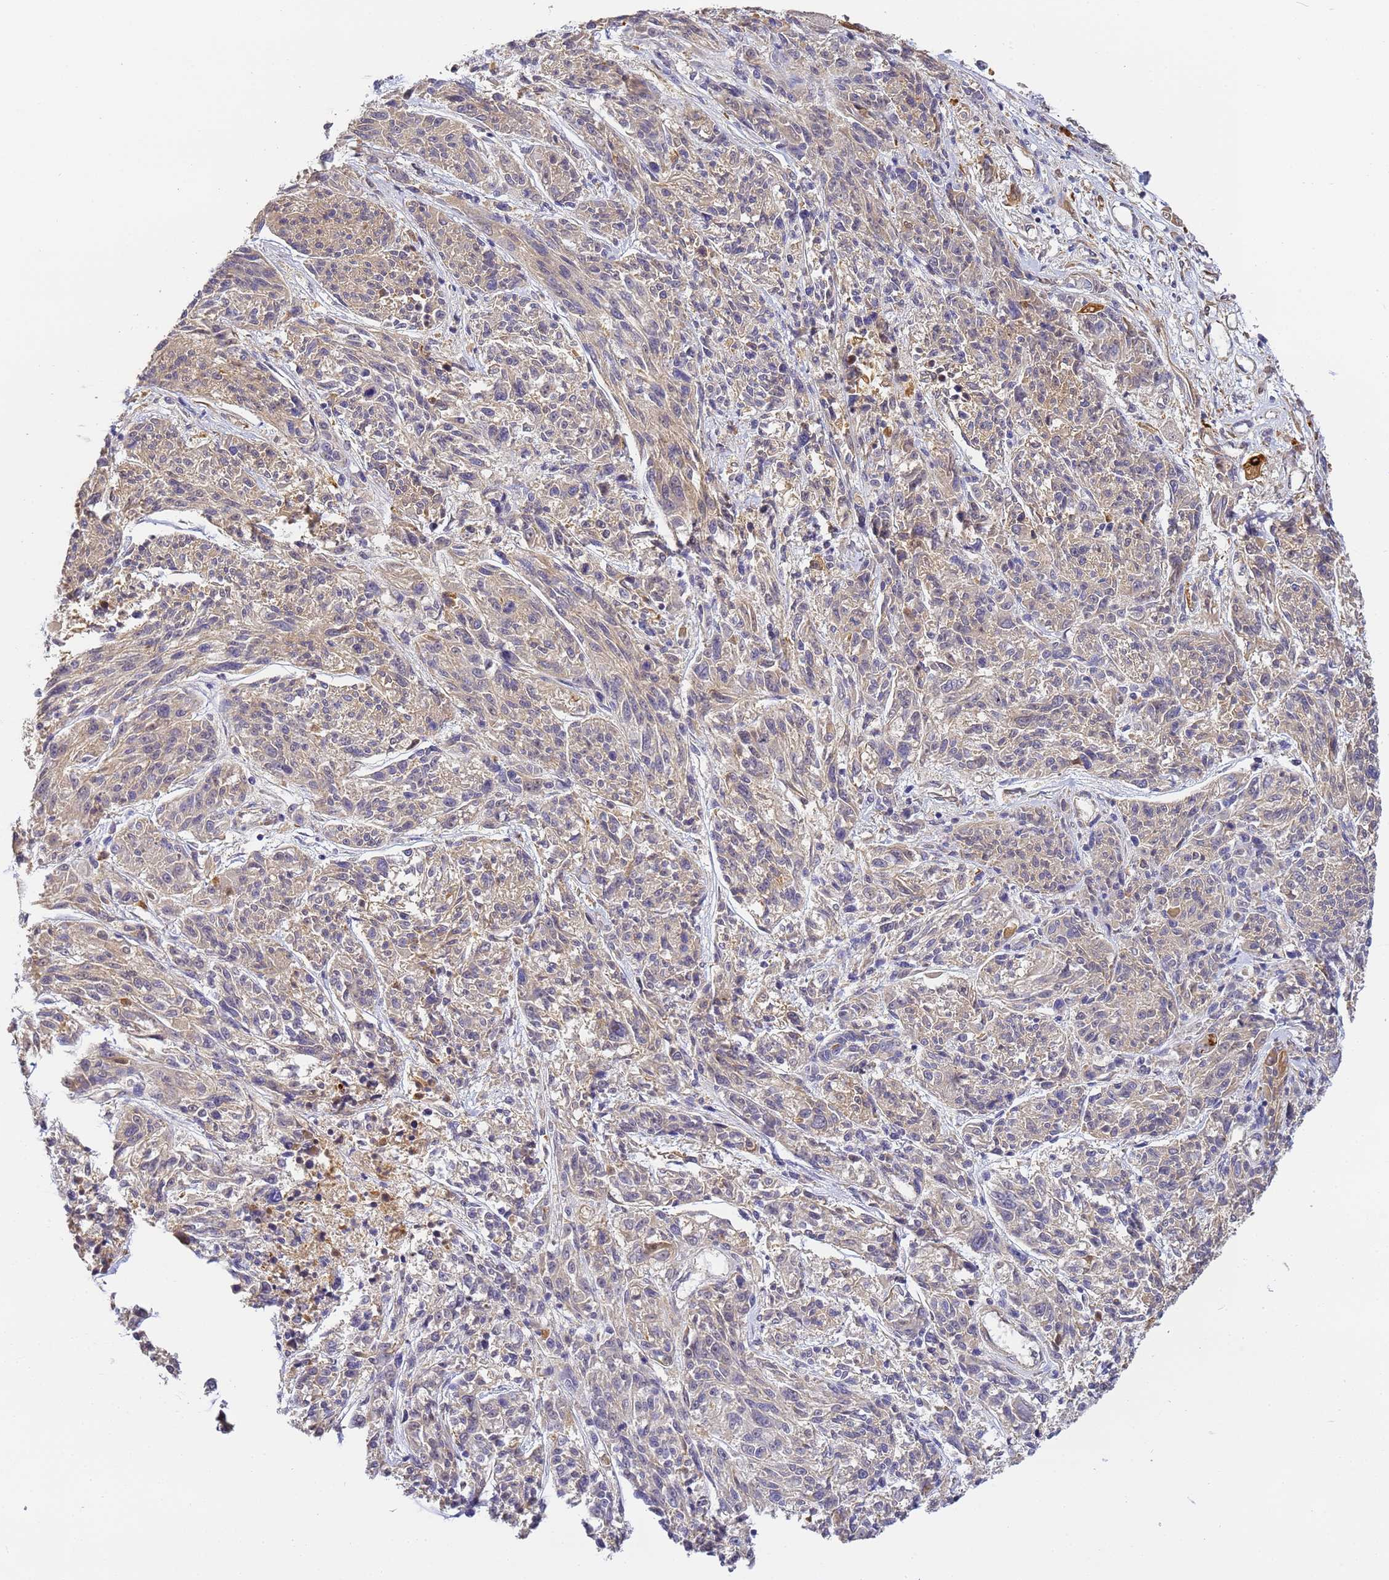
{"staining": {"intensity": "weak", "quantity": "25%-75%", "location": "cytoplasmic/membranous"}, "tissue": "melanoma", "cell_type": "Tumor cells", "image_type": "cancer", "snomed": [{"axis": "morphology", "description": "Malignant melanoma, NOS"}, {"axis": "topography", "description": "Skin"}], "caption": "DAB (3,3'-diaminobenzidine) immunohistochemical staining of malignant melanoma shows weak cytoplasmic/membranous protein staining in approximately 25%-75% of tumor cells.", "gene": "CFH", "patient": {"sex": "male", "age": 53}}